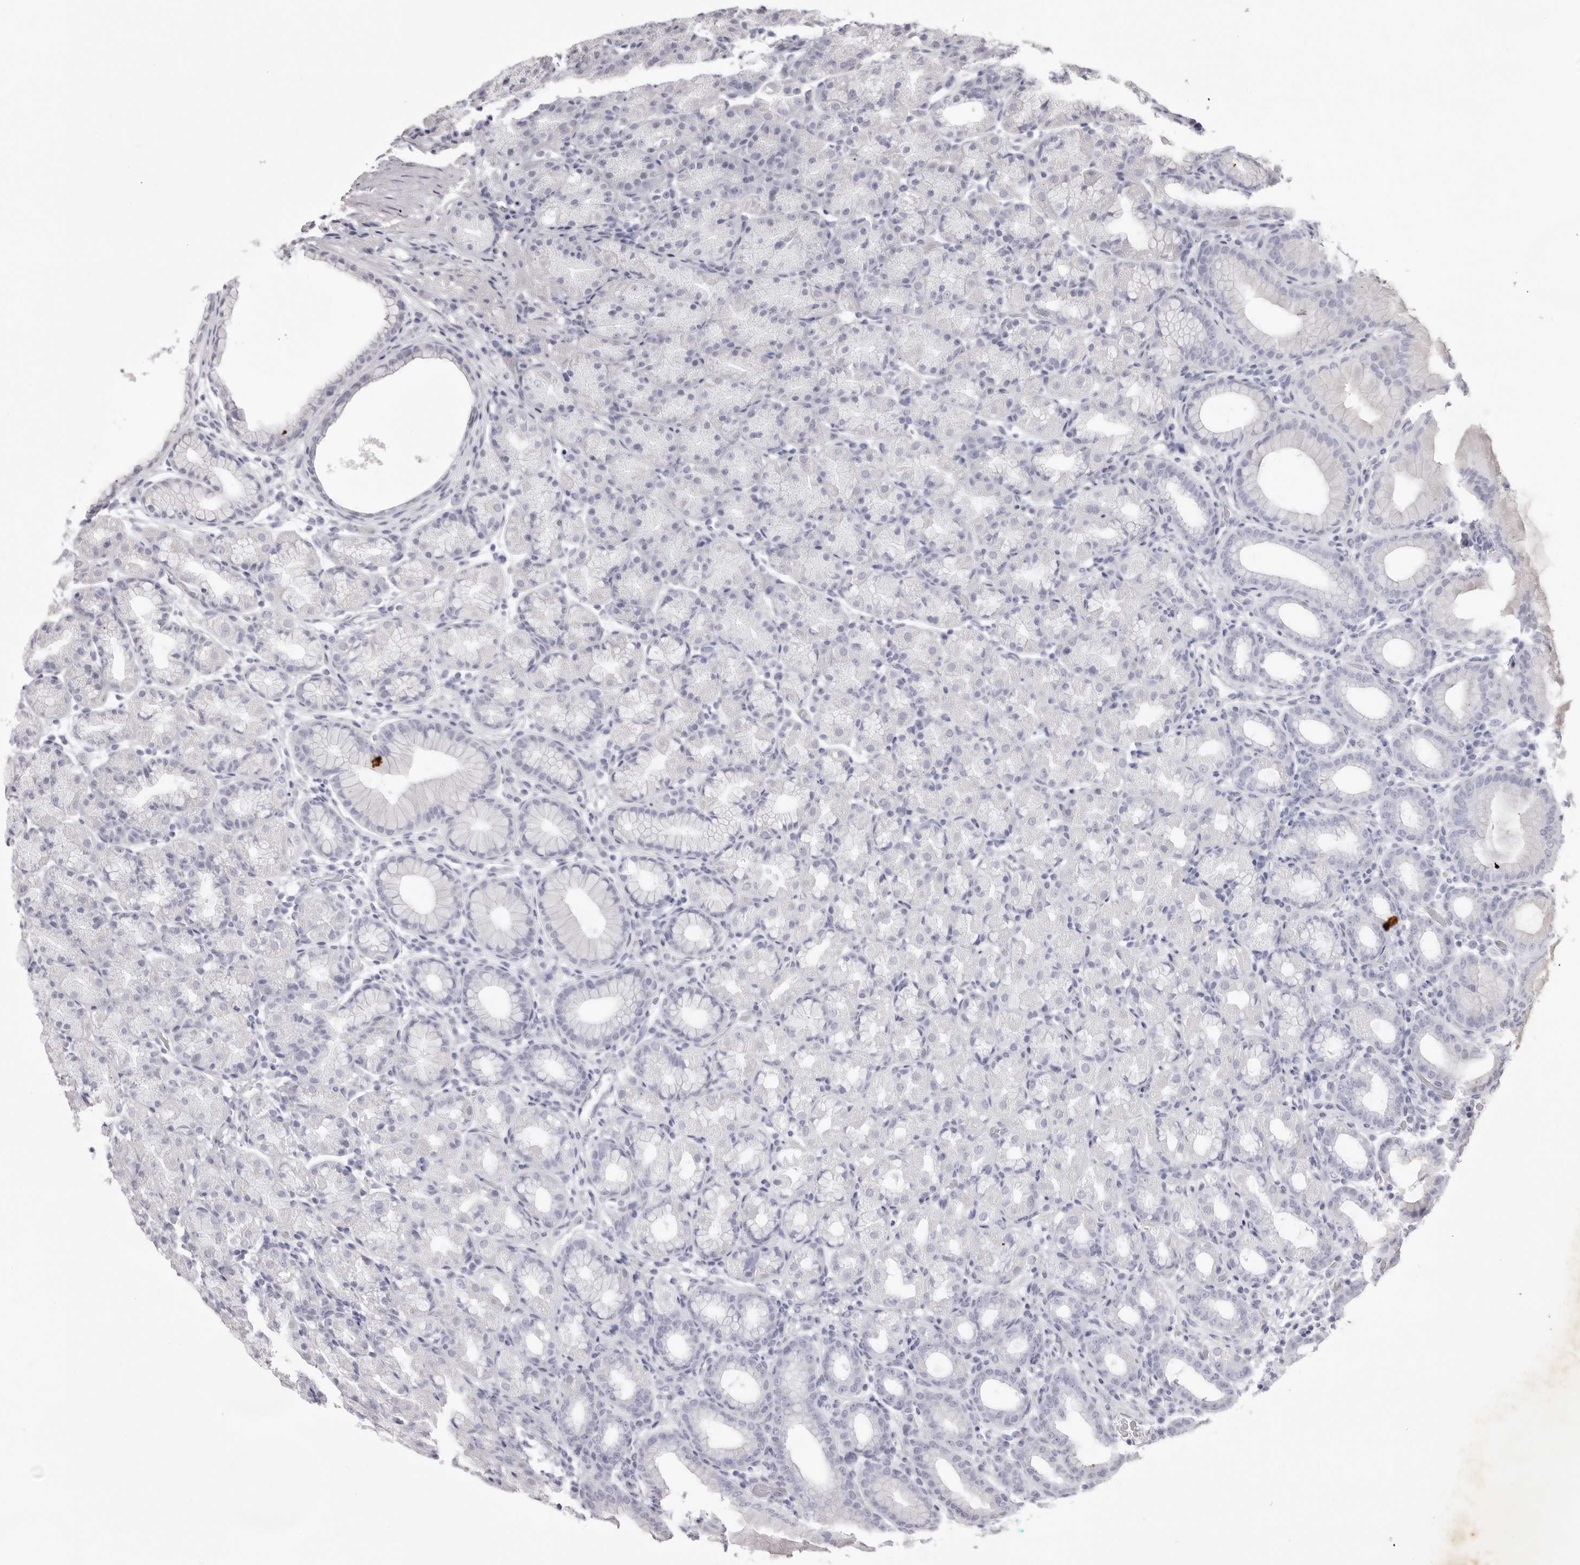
{"staining": {"intensity": "negative", "quantity": "none", "location": "none"}, "tissue": "stomach", "cell_type": "Glandular cells", "image_type": "normal", "snomed": [{"axis": "morphology", "description": "Normal tissue, NOS"}, {"axis": "topography", "description": "Stomach, upper"}], "caption": "IHC micrograph of normal stomach: stomach stained with DAB (3,3'-diaminobenzidine) displays no significant protein staining in glandular cells.", "gene": "GPR84", "patient": {"sex": "male", "age": 68}}